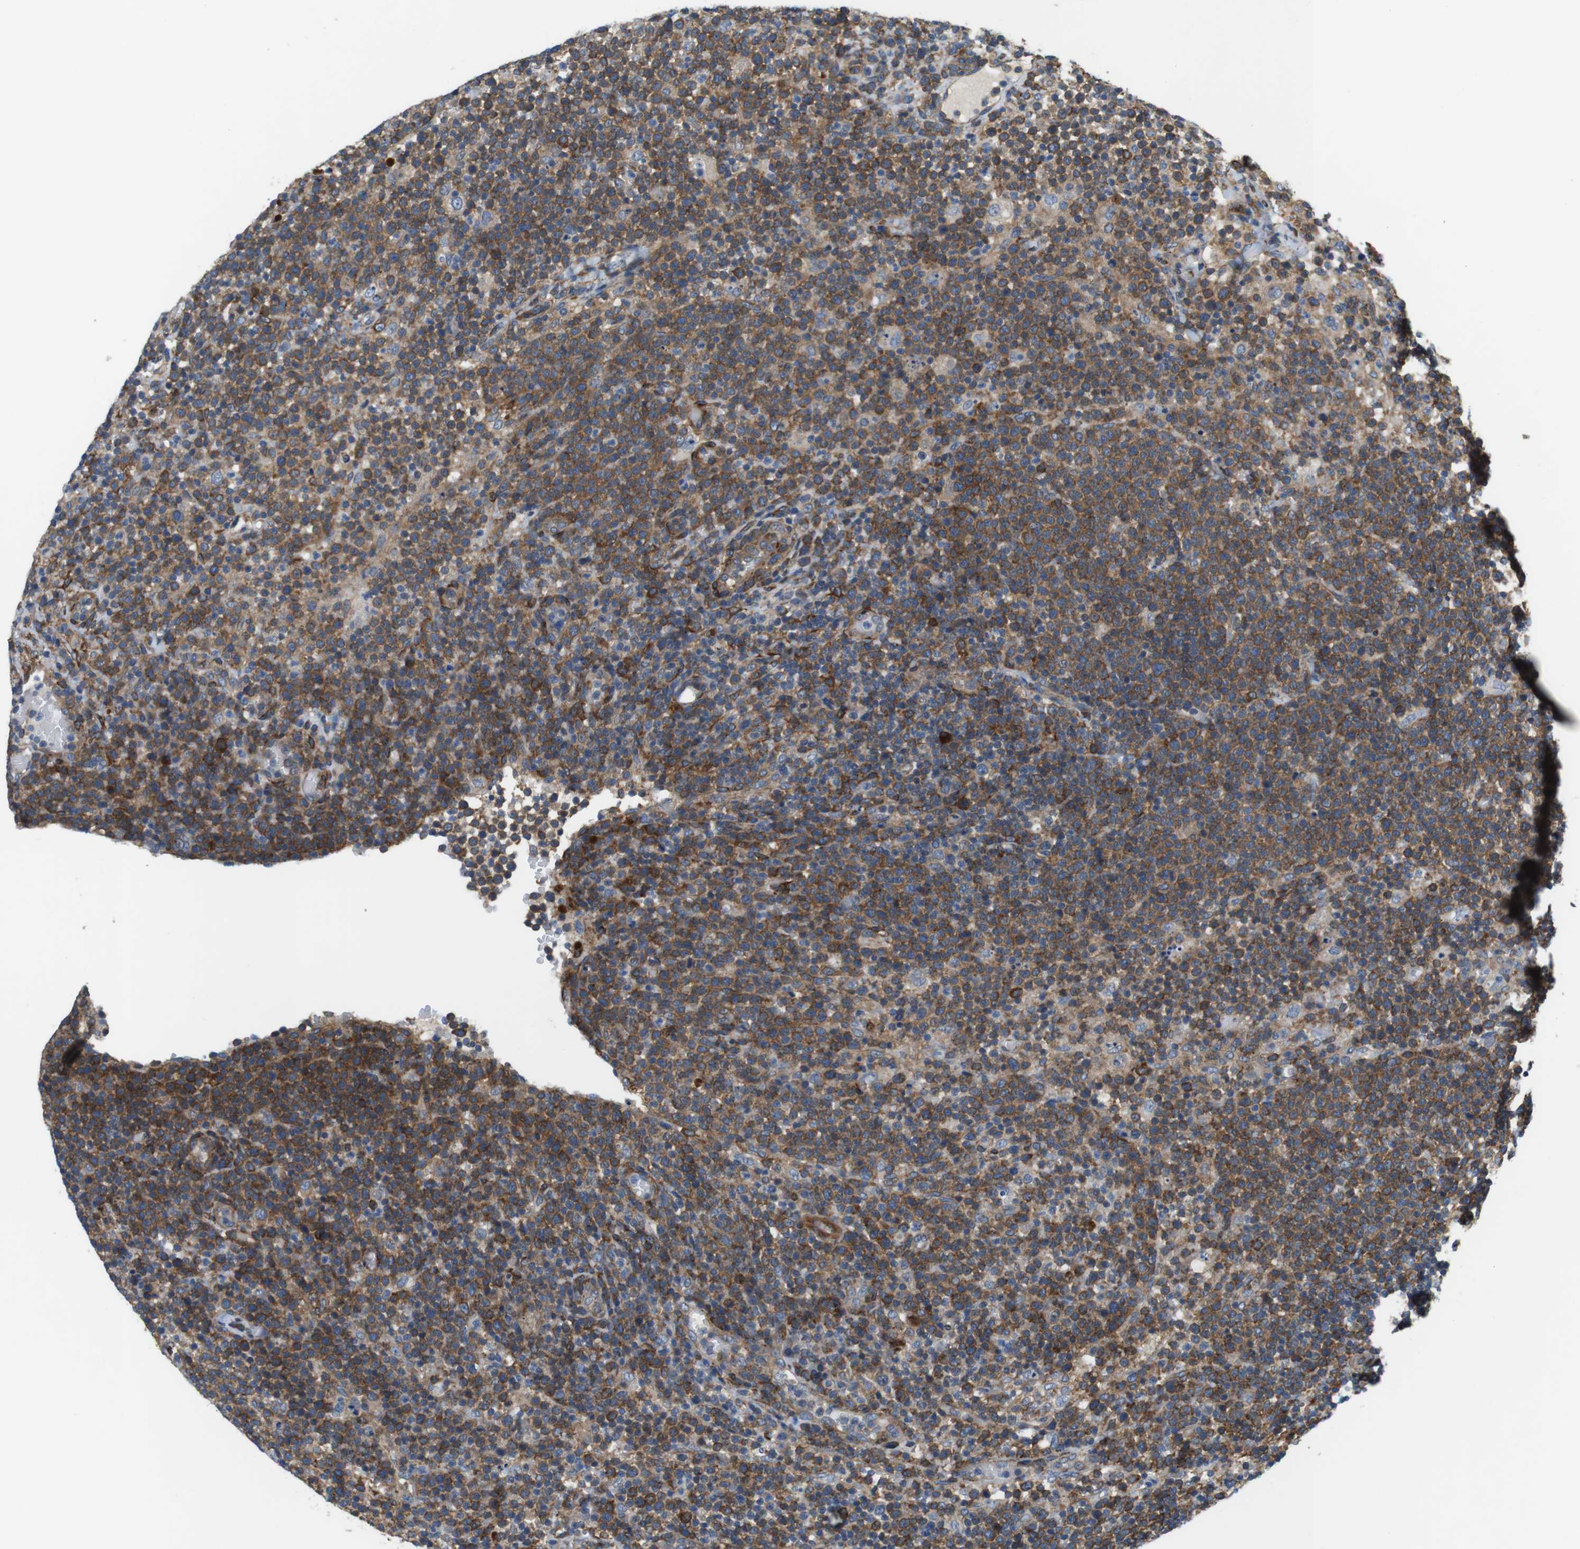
{"staining": {"intensity": "strong", "quantity": "25%-75%", "location": "cytoplasmic/membranous"}, "tissue": "lymphoma", "cell_type": "Tumor cells", "image_type": "cancer", "snomed": [{"axis": "morphology", "description": "Malignant lymphoma, non-Hodgkin's type, High grade"}, {"axis": "topography", "description": "Lymph node"}], "caption": "Malignant lymphoma, non-Hodgkin's type (high-grade) stained with immunohistochemistry (IHC) demonstrates strong cytoplasmic/membranous expression in approximately 25%-75% of tumor cells. (DAB IHC with brightfield microscopy, high magnification).", "gene": "DCLK1", "patient": {"sex": "male", "age": 61}}